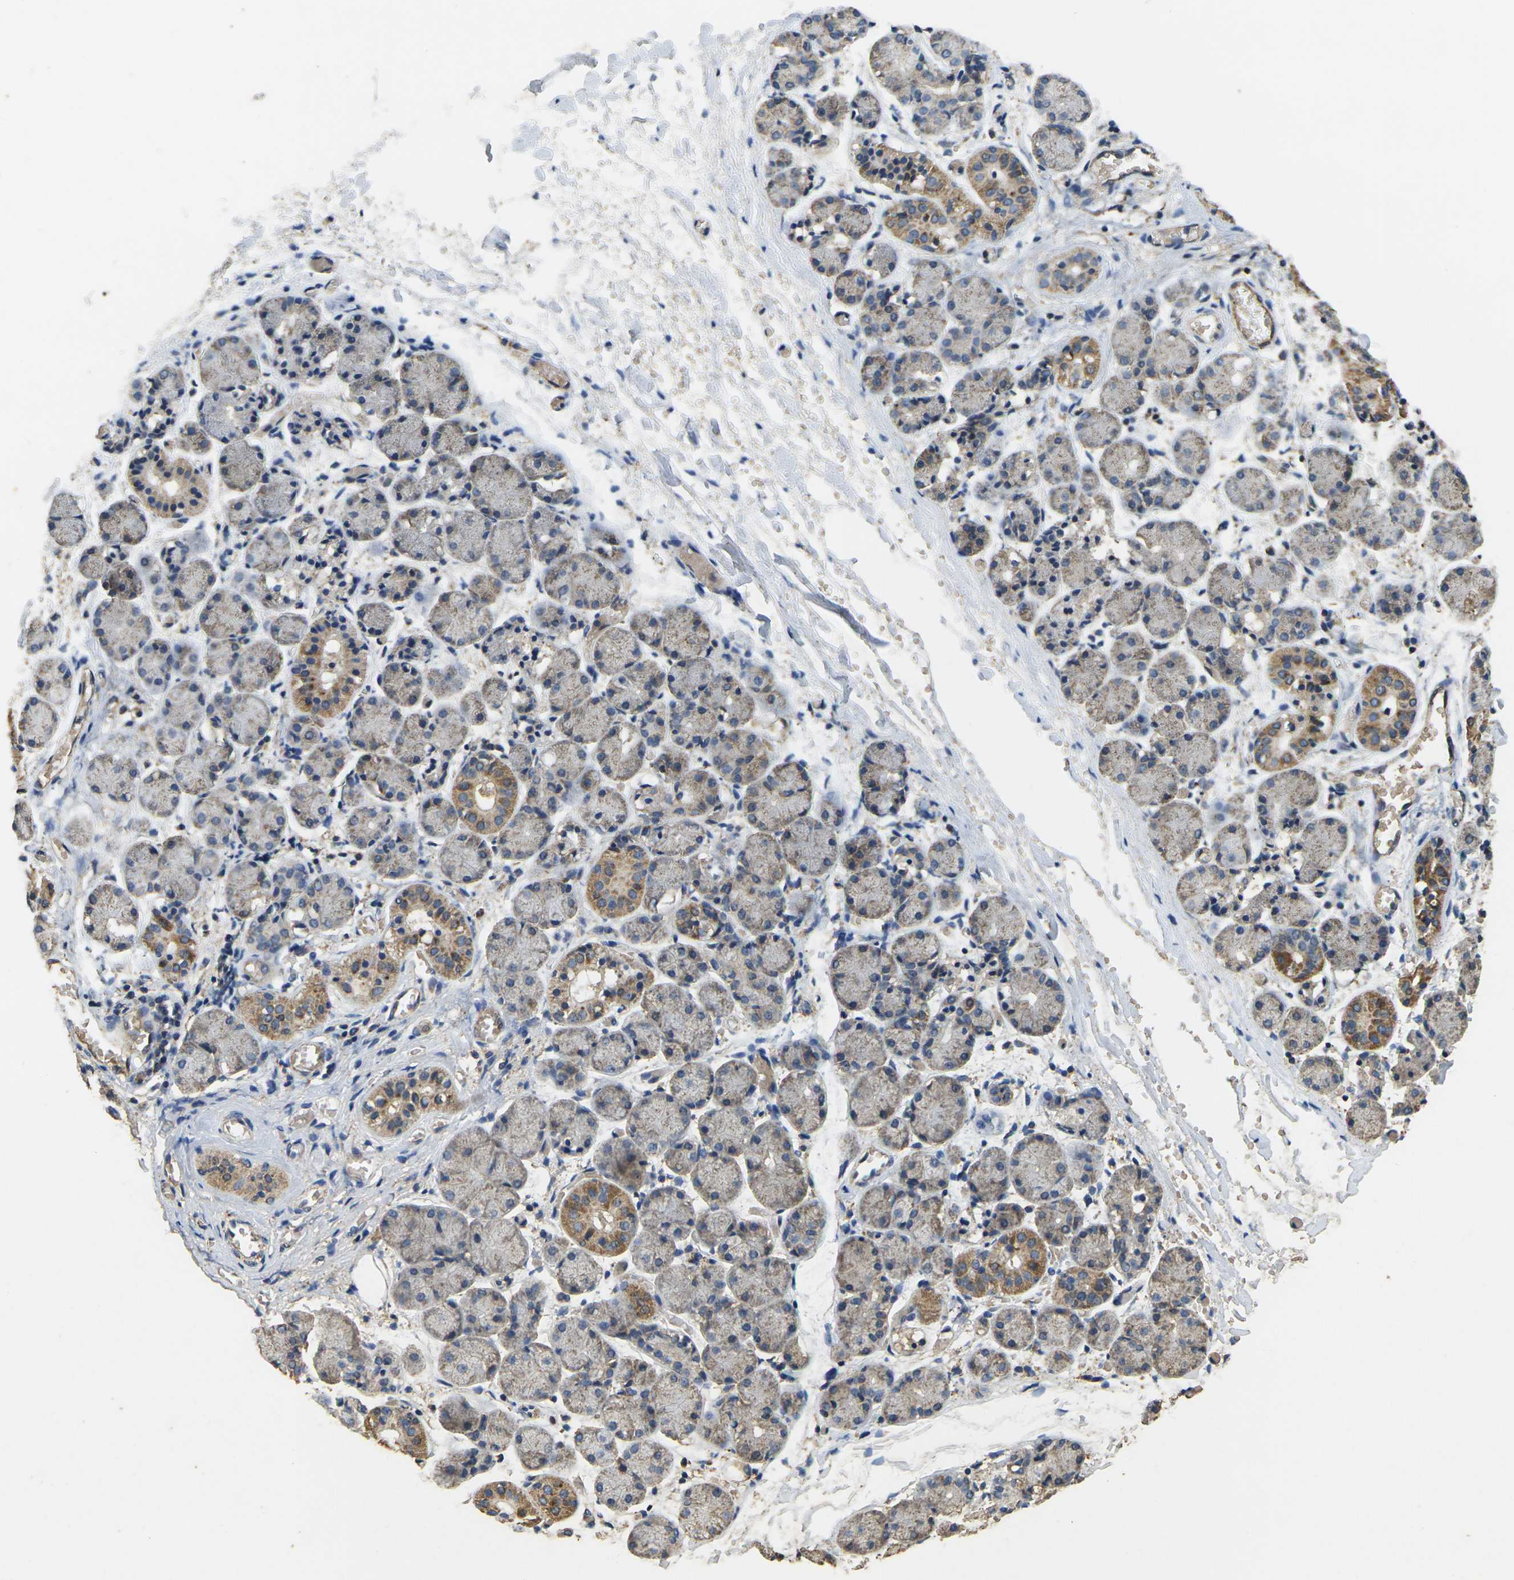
{"staining": {"intensity": "moderate", "quantity": ">75%", "location": "cytoplasmic/membranous"}, "tissue": "salivary gland", "cell_type": "Glandular cells", "image_type": "normal", "snomed": [{"axis": "morphology", "description": "Normal tissue, NOS"}, {"axis": "topography", "description": "Salivary gland"}], "caption": "IHC histopathology image of normal salivary gland: salivary gland stained using IHC shows medium levels of moderate protein expression localized specifically in the cytoplasmic/membranous of glandular cells, appearing as a cytoplasmic/membranous brown color.", "gene": "MAPK11", "patient": {"sex": "female", "age": 24}}